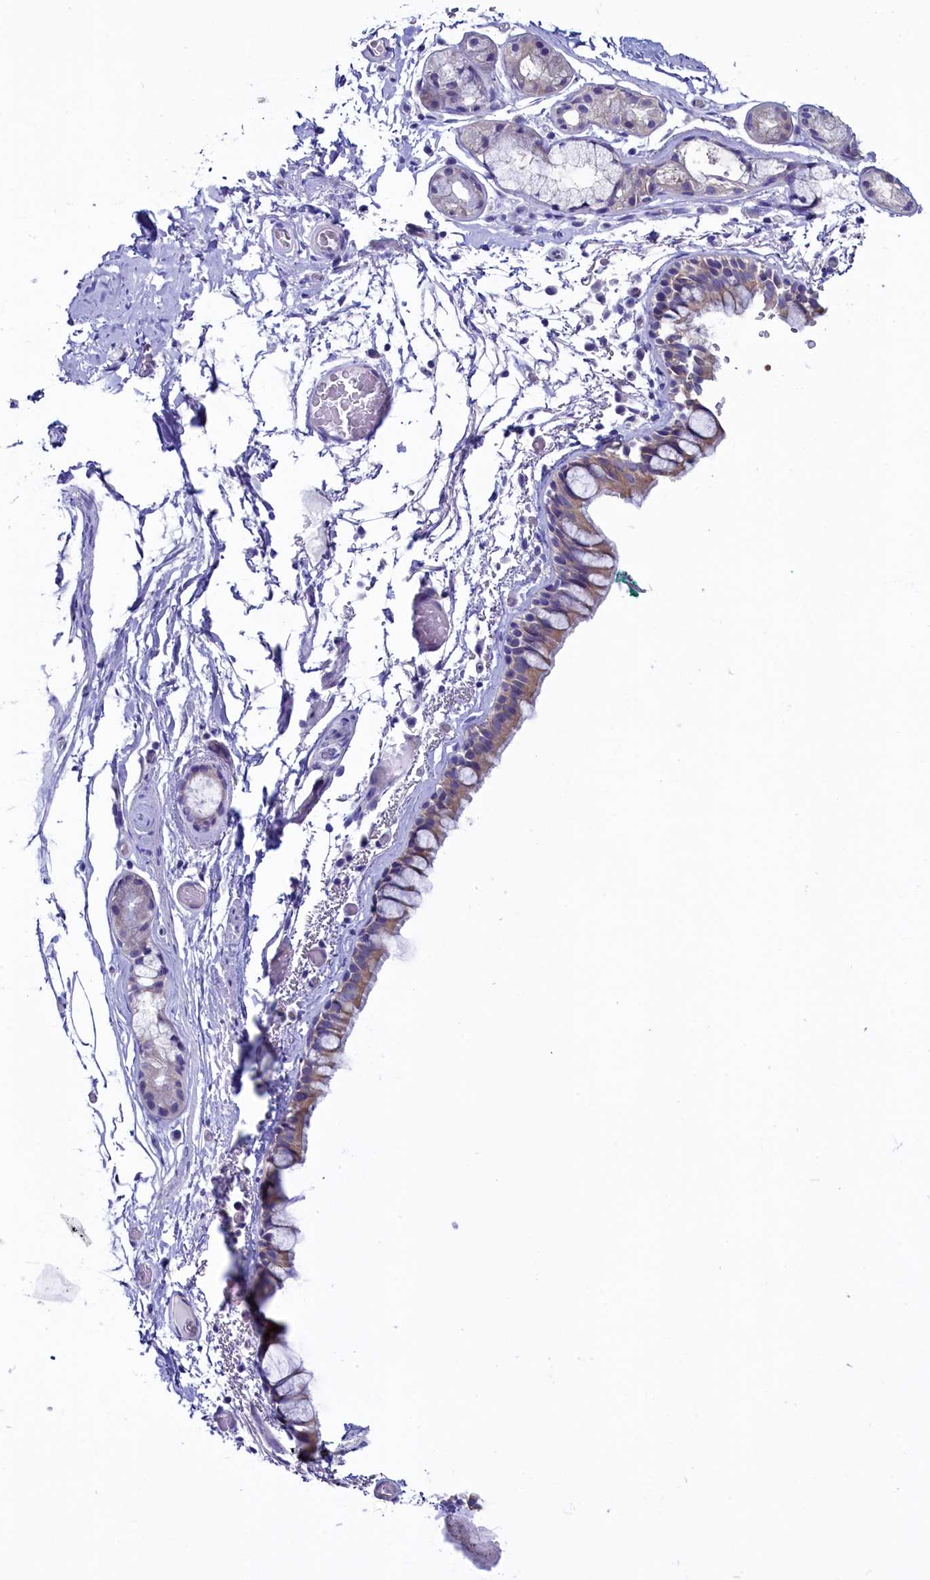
{"staining": {"intensity": "weak", "quantity": ">75%", "location": "cytoplasmic/membranous"}, "tissue": "bronchus", "cell_type": "Respiratory epithelial cells", "image_type": "normal", "snomed": [{"axis": "morphology", "description": "Normal tissue, NOS"}, {"axis": "topography", "description": "Cartilage tissue"}], "caption": "A brown stain highlights weak cytoplasmic/membranous staining of a protein in respiratory epithelial cells of benign human bronchus.", "gene": "CIAPIN1", "patient": {"sex": "male", "age": 63}}